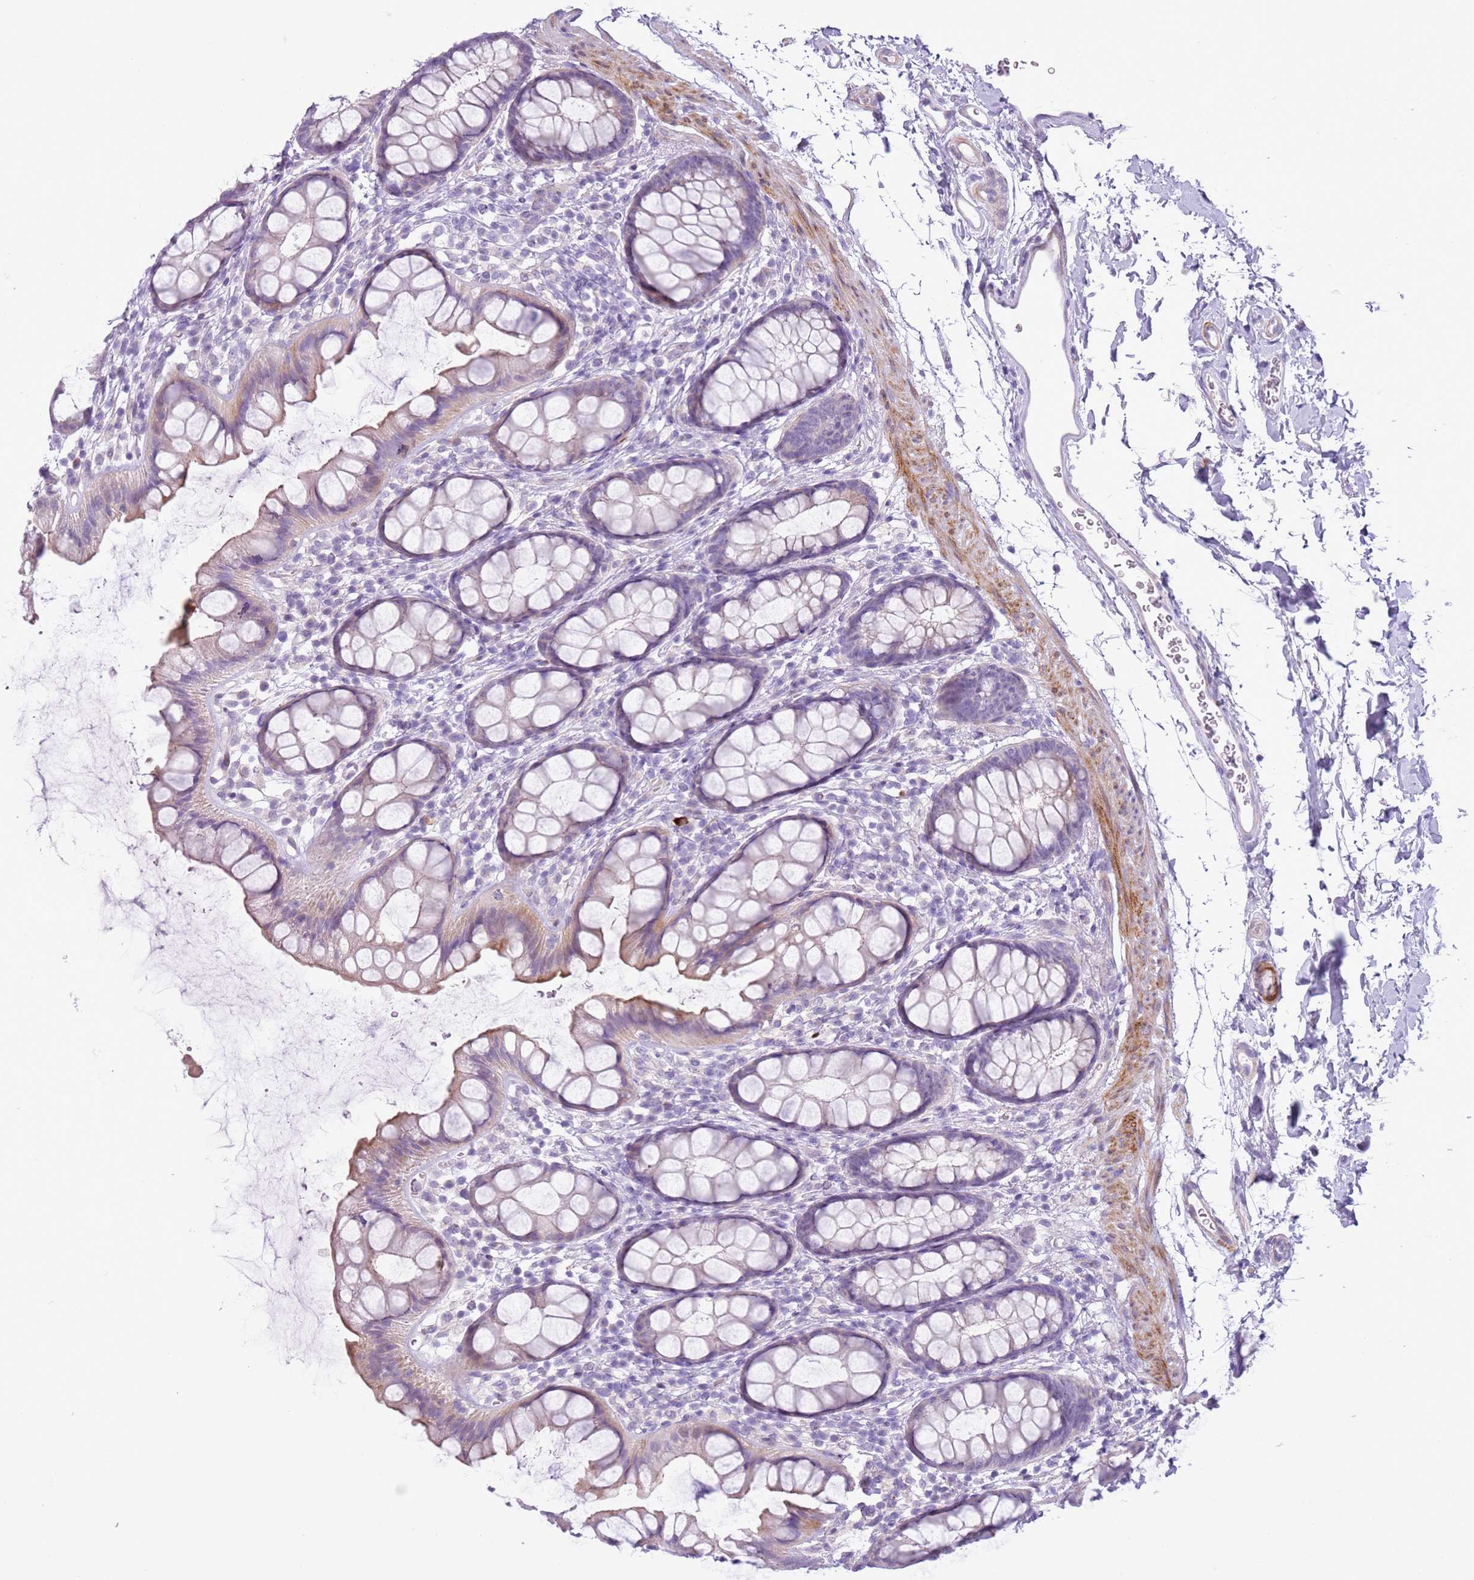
{"staining": {"intensity": "weak", "quantity": "<25%", "location": "cytoplasmic/membranous"}, "tissue": "rectum", "cell_type": "Glandular cells", "image_type": "normal", "snomed": [{"axis": "morphology", "description": "Normal tissue, NOS"}, {"axis": "topography", "description": "Rectum"}], "caption": "An IHC photomicrograph of normal rectum is shown. There is no staining in glandular cells of rectum.", "gene": "ZNF239", "patient": {"sex": "female", "age": 65}}